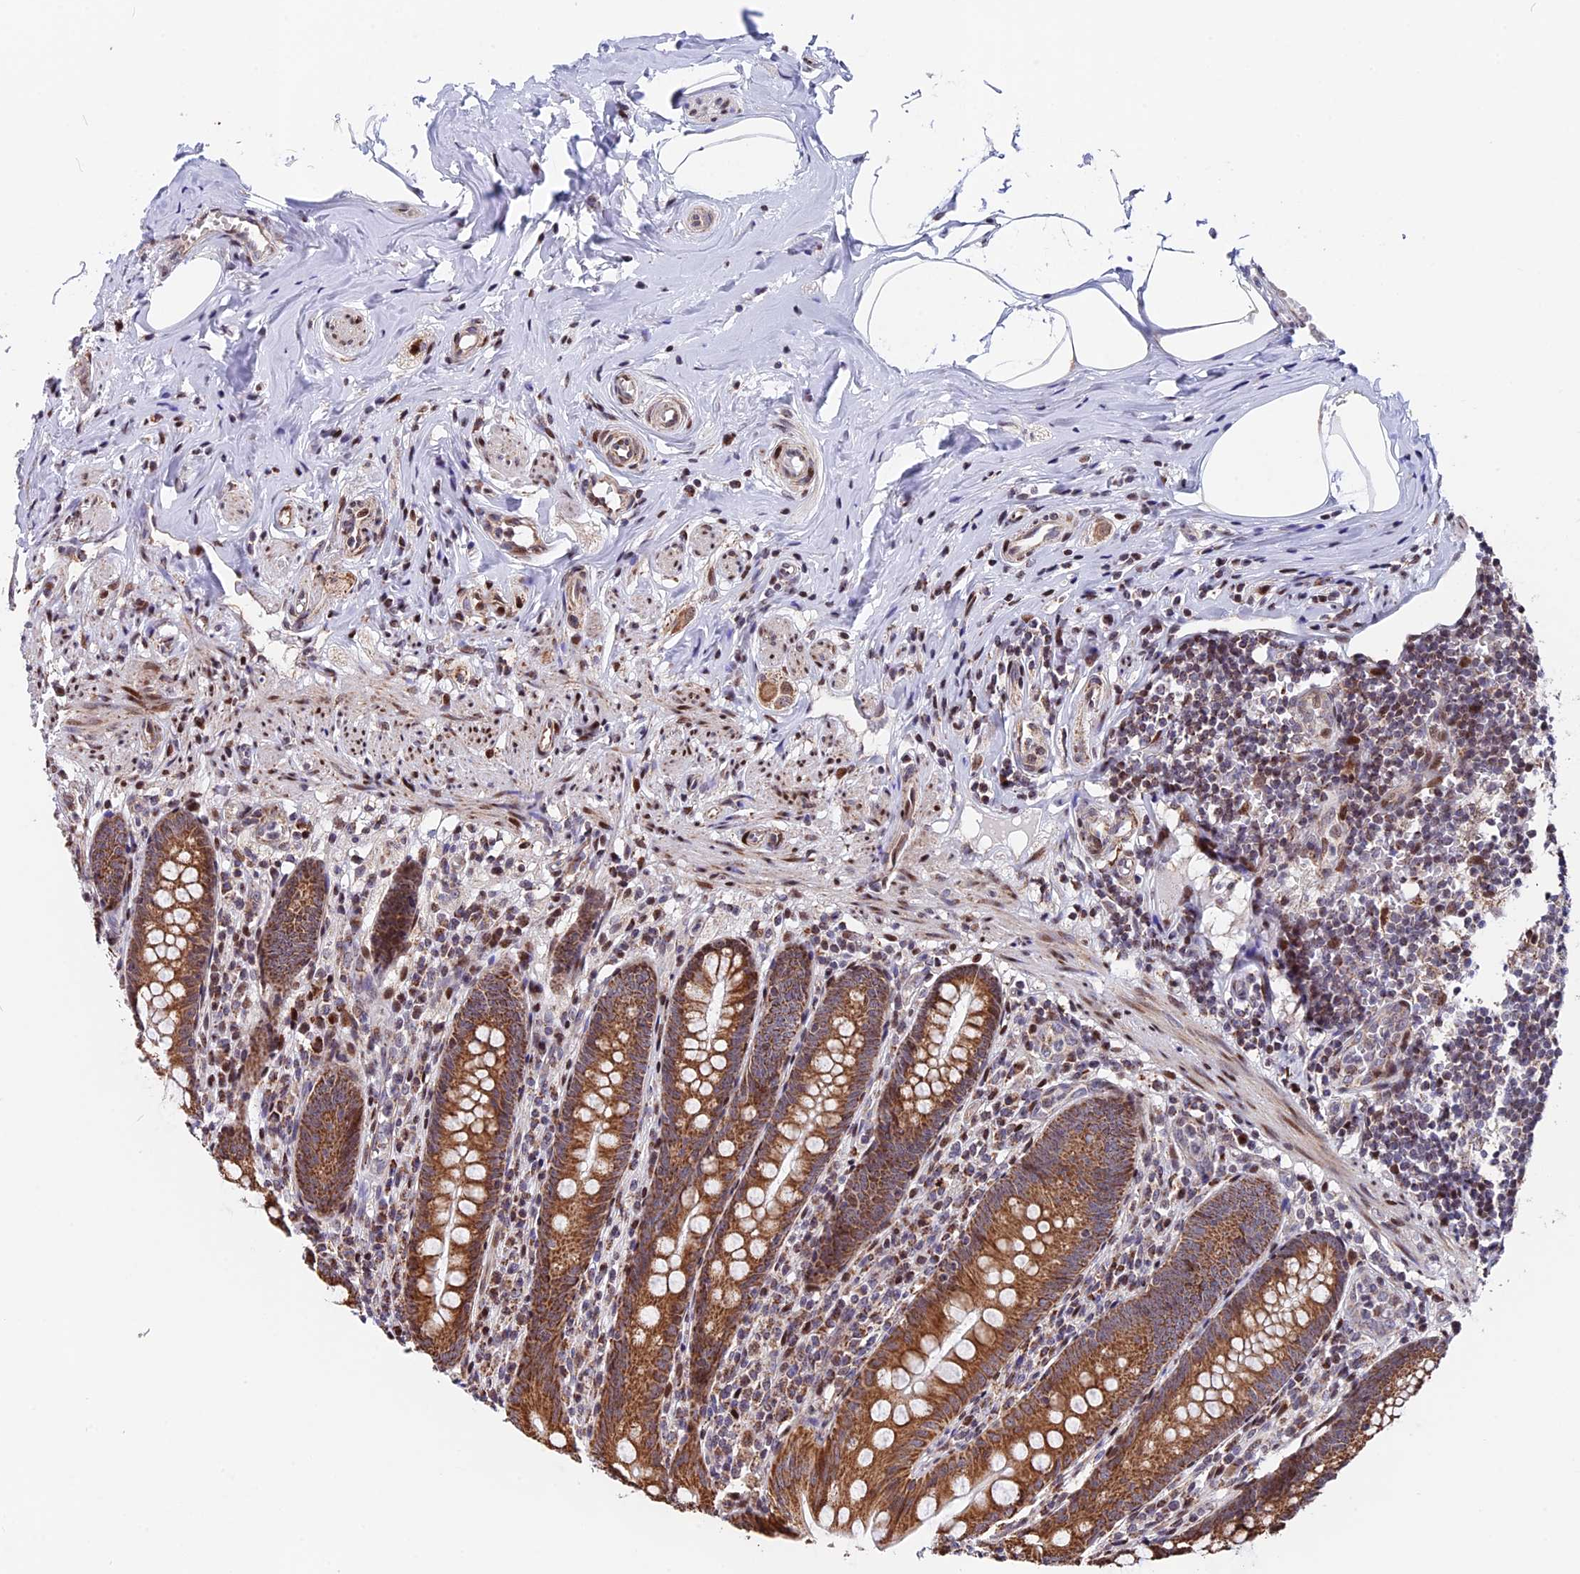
{"staining": {"intensity": "strong", "quantity": ">75%", "location": "cytoplasmic/membranous"}, "tissue": "appendix", "cell_type": "Glandular cells", "image_type": "normal", "snomed": [{"axis": "morphology", "description": "Normal tissue, NOS"}, {"axis": "topography", "description": "Appendix"}], "caption": "A histopathology image showing strong cytoplasmic/membranous staining in approximately >75% of glandular cells in unremarkable appendix, as visualized by brown immunohistochemical staining.", "gene": "FAM174C", "patient": {"sex": "male", "age": 55}}